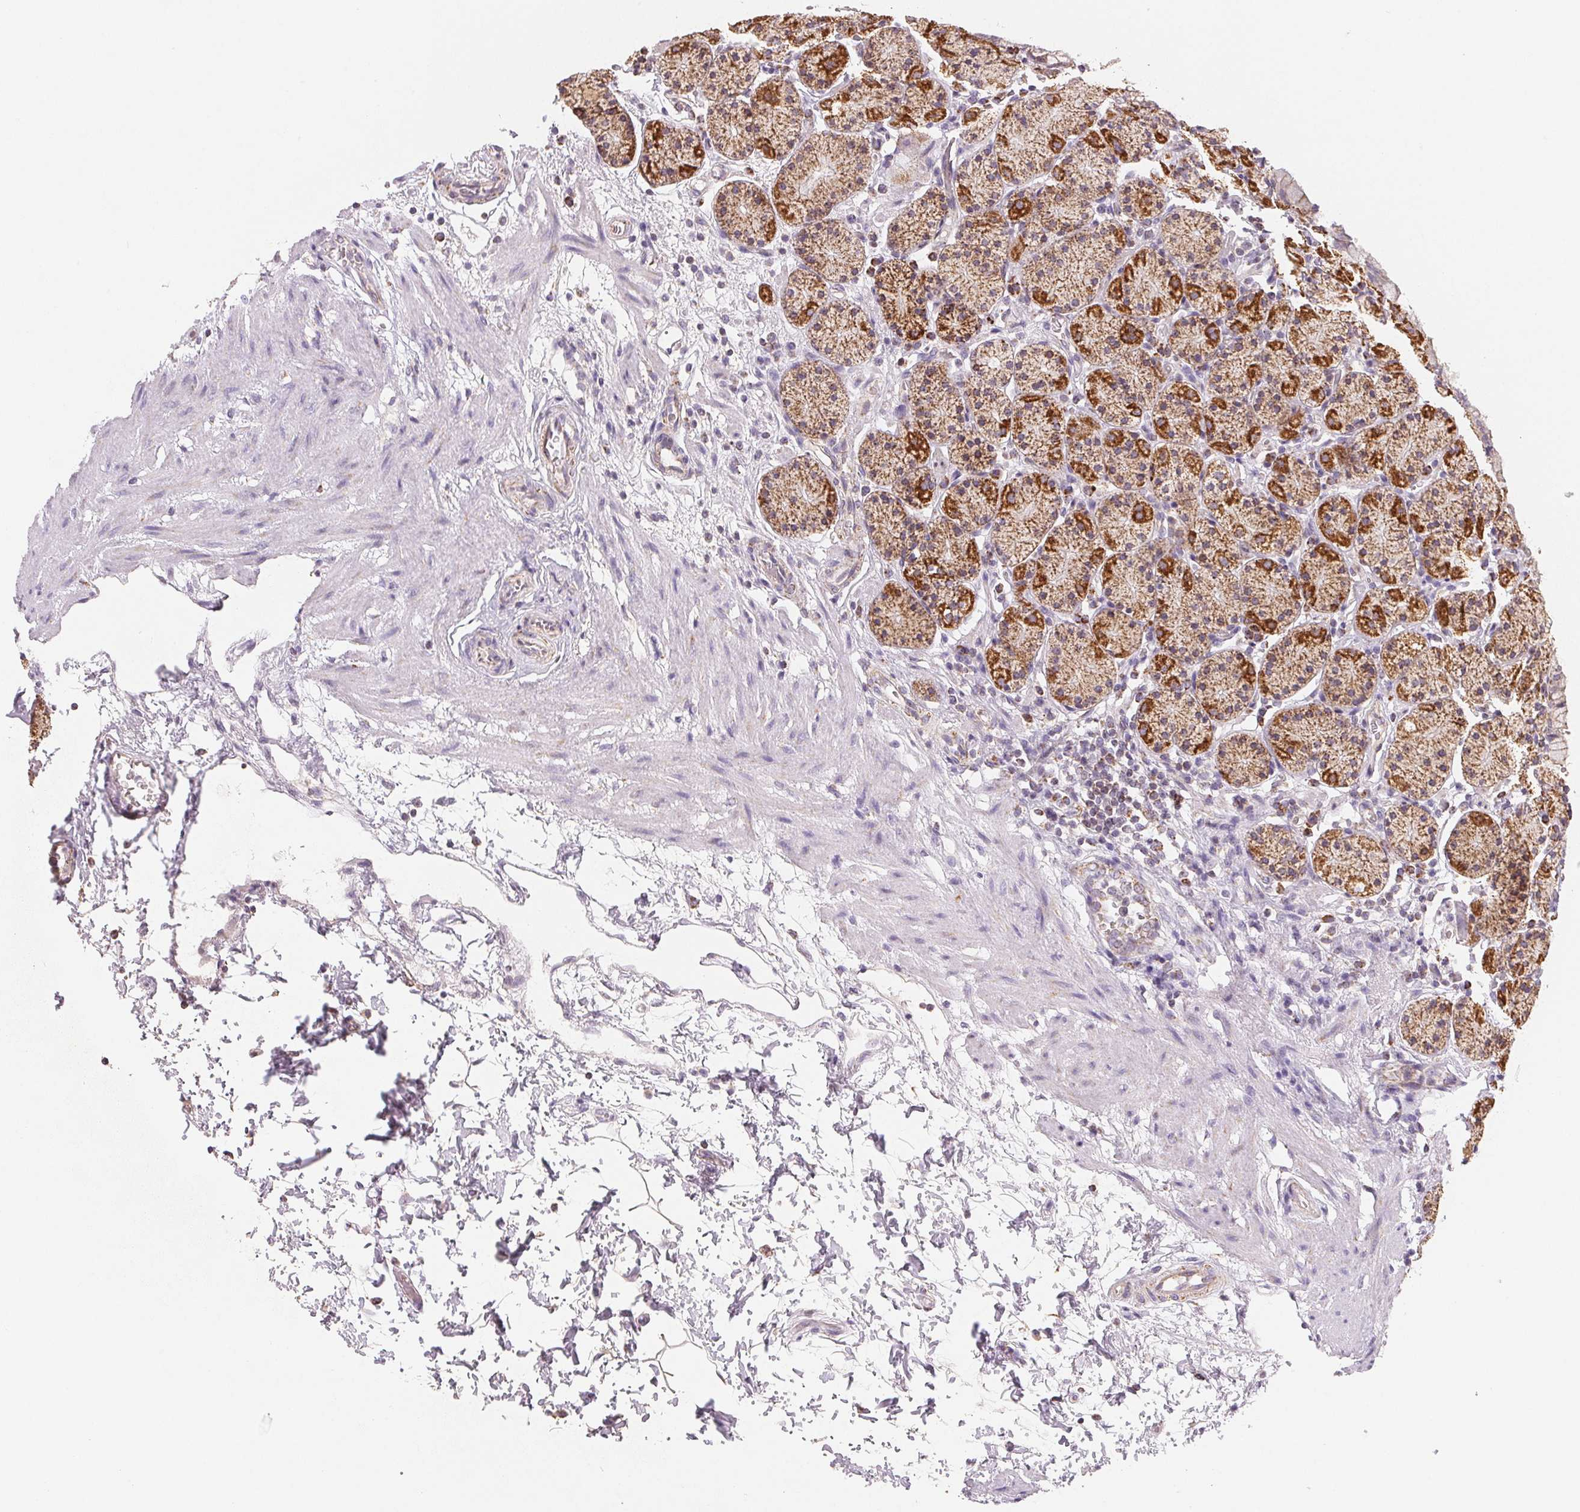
{"staining": {"intensity": "strong", "quantity": "25%-75%", "location": "cytoplasmic/membranous"}, "tissue": "stomach", "cell_type": "Glandular cells", "image_type": "normal", "snomed": [{"axis": "morphology", "description": "Normal tissue, NOS"}, {"axis": "topography", "description": "Stomach, upper"}, {"axis": "topography", "description": "Stomach"}], "caption": "Protein staining demonstrates strong cytoplasmic/membranous staining in approximately 25%-75% of glandular cells in unremarkable stomach.", "gene": "HINT2", "patient": {"sex": "male", "age": 62}}